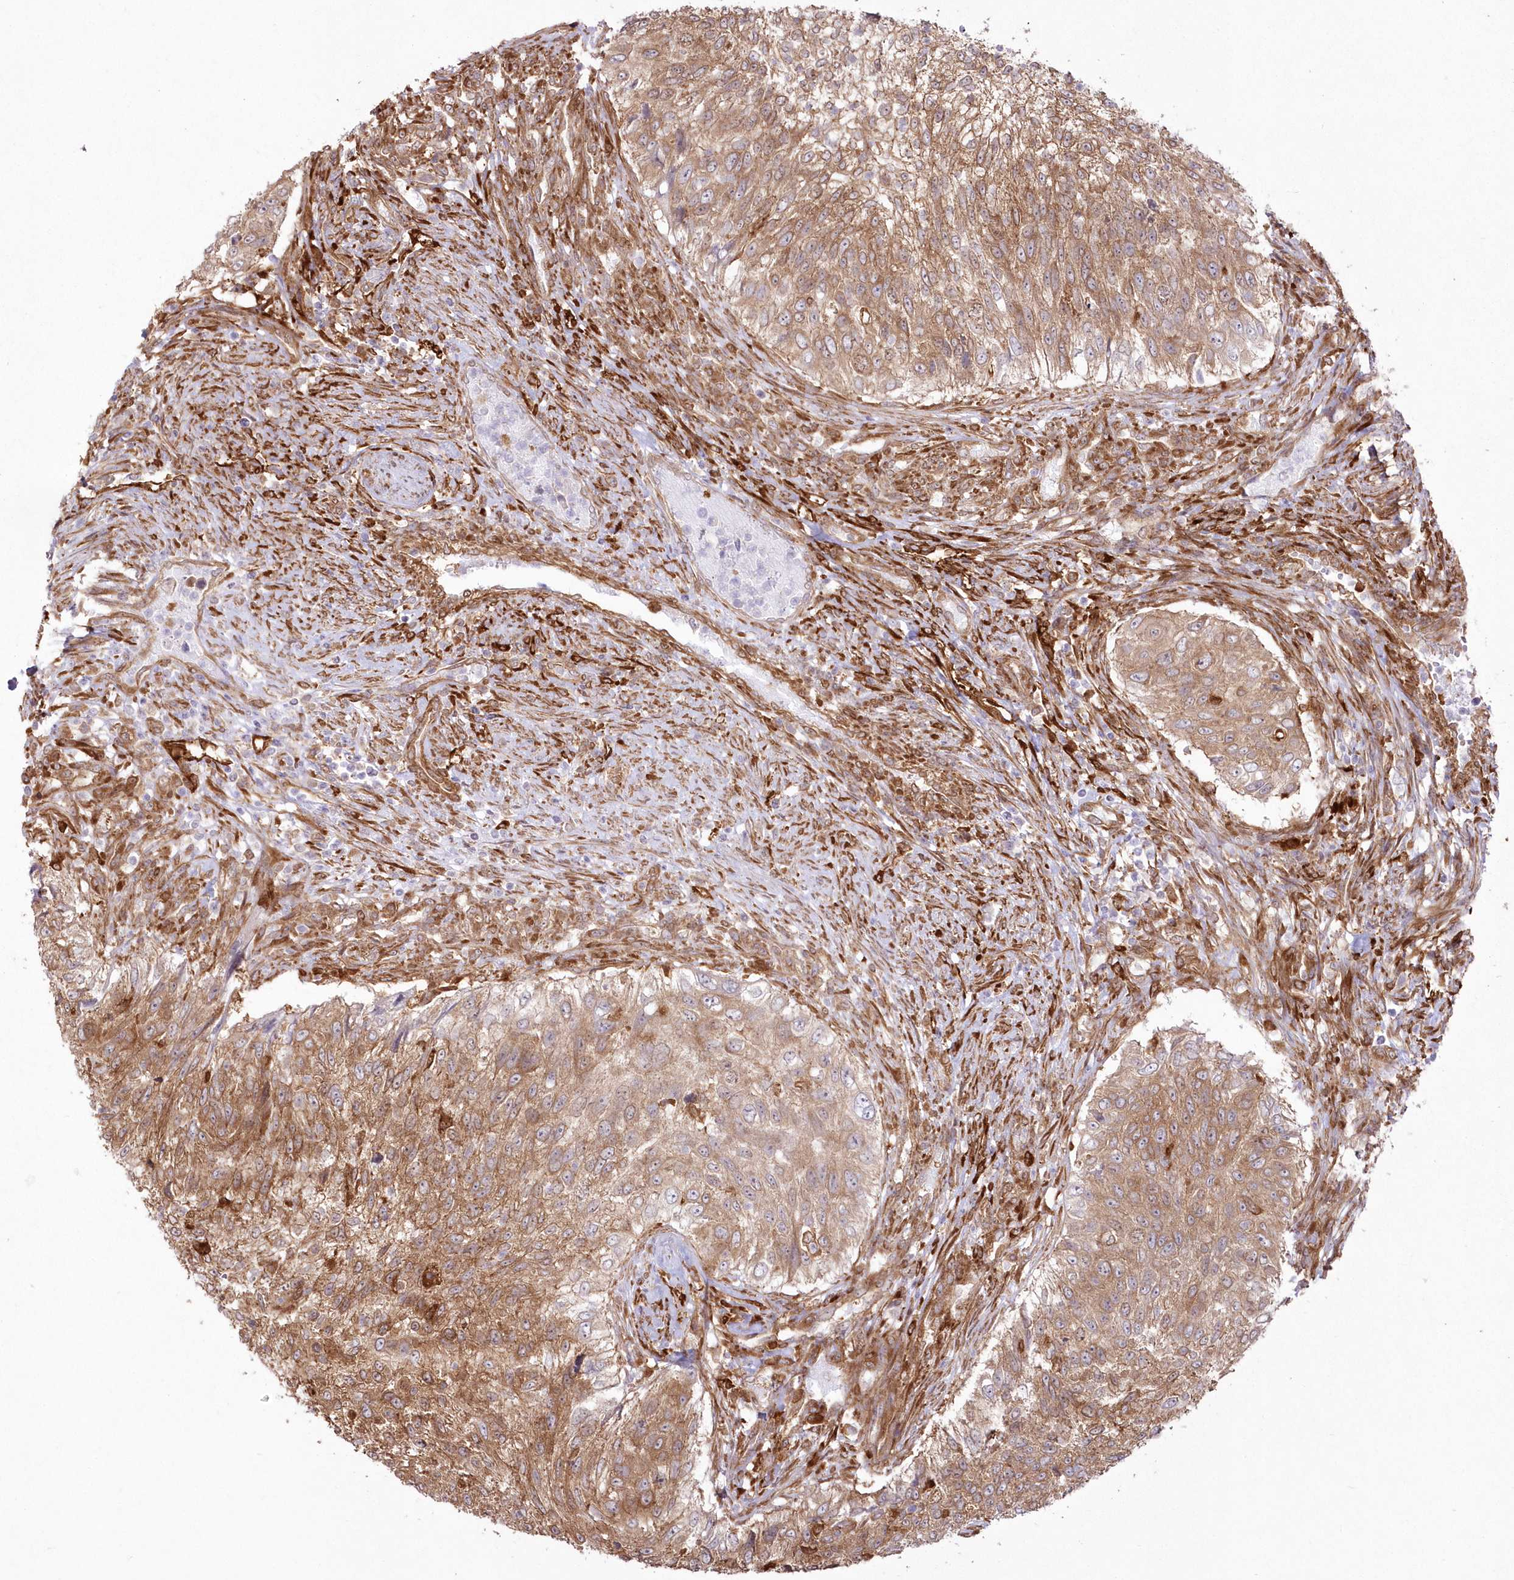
{"staining": {"intensity": "moderate", "quantity": ">75%", "location": "cytoplasmic/membranous"}, "tissue": "urothelial cancer", "cell_type": "Tumor cells", "image_type": "cancer", "snomed": [{"axis": "morphology", "description": "Urothelial carcinoma, High grade"}, {"axis": "topography", "description": "Urinary bladder"}], "caption": "The micrograph reveals staining of urothelial cancer, revealing moderate cytoplasmic/membranous protein expression (brown color) within tumor cells. (DAB (3,3'-diaminobenzidine) IHC with brightfield microscopy, high magnification).", "gene": "SH3PXD2B", "patient": {"sex": "female", "age": 60}}